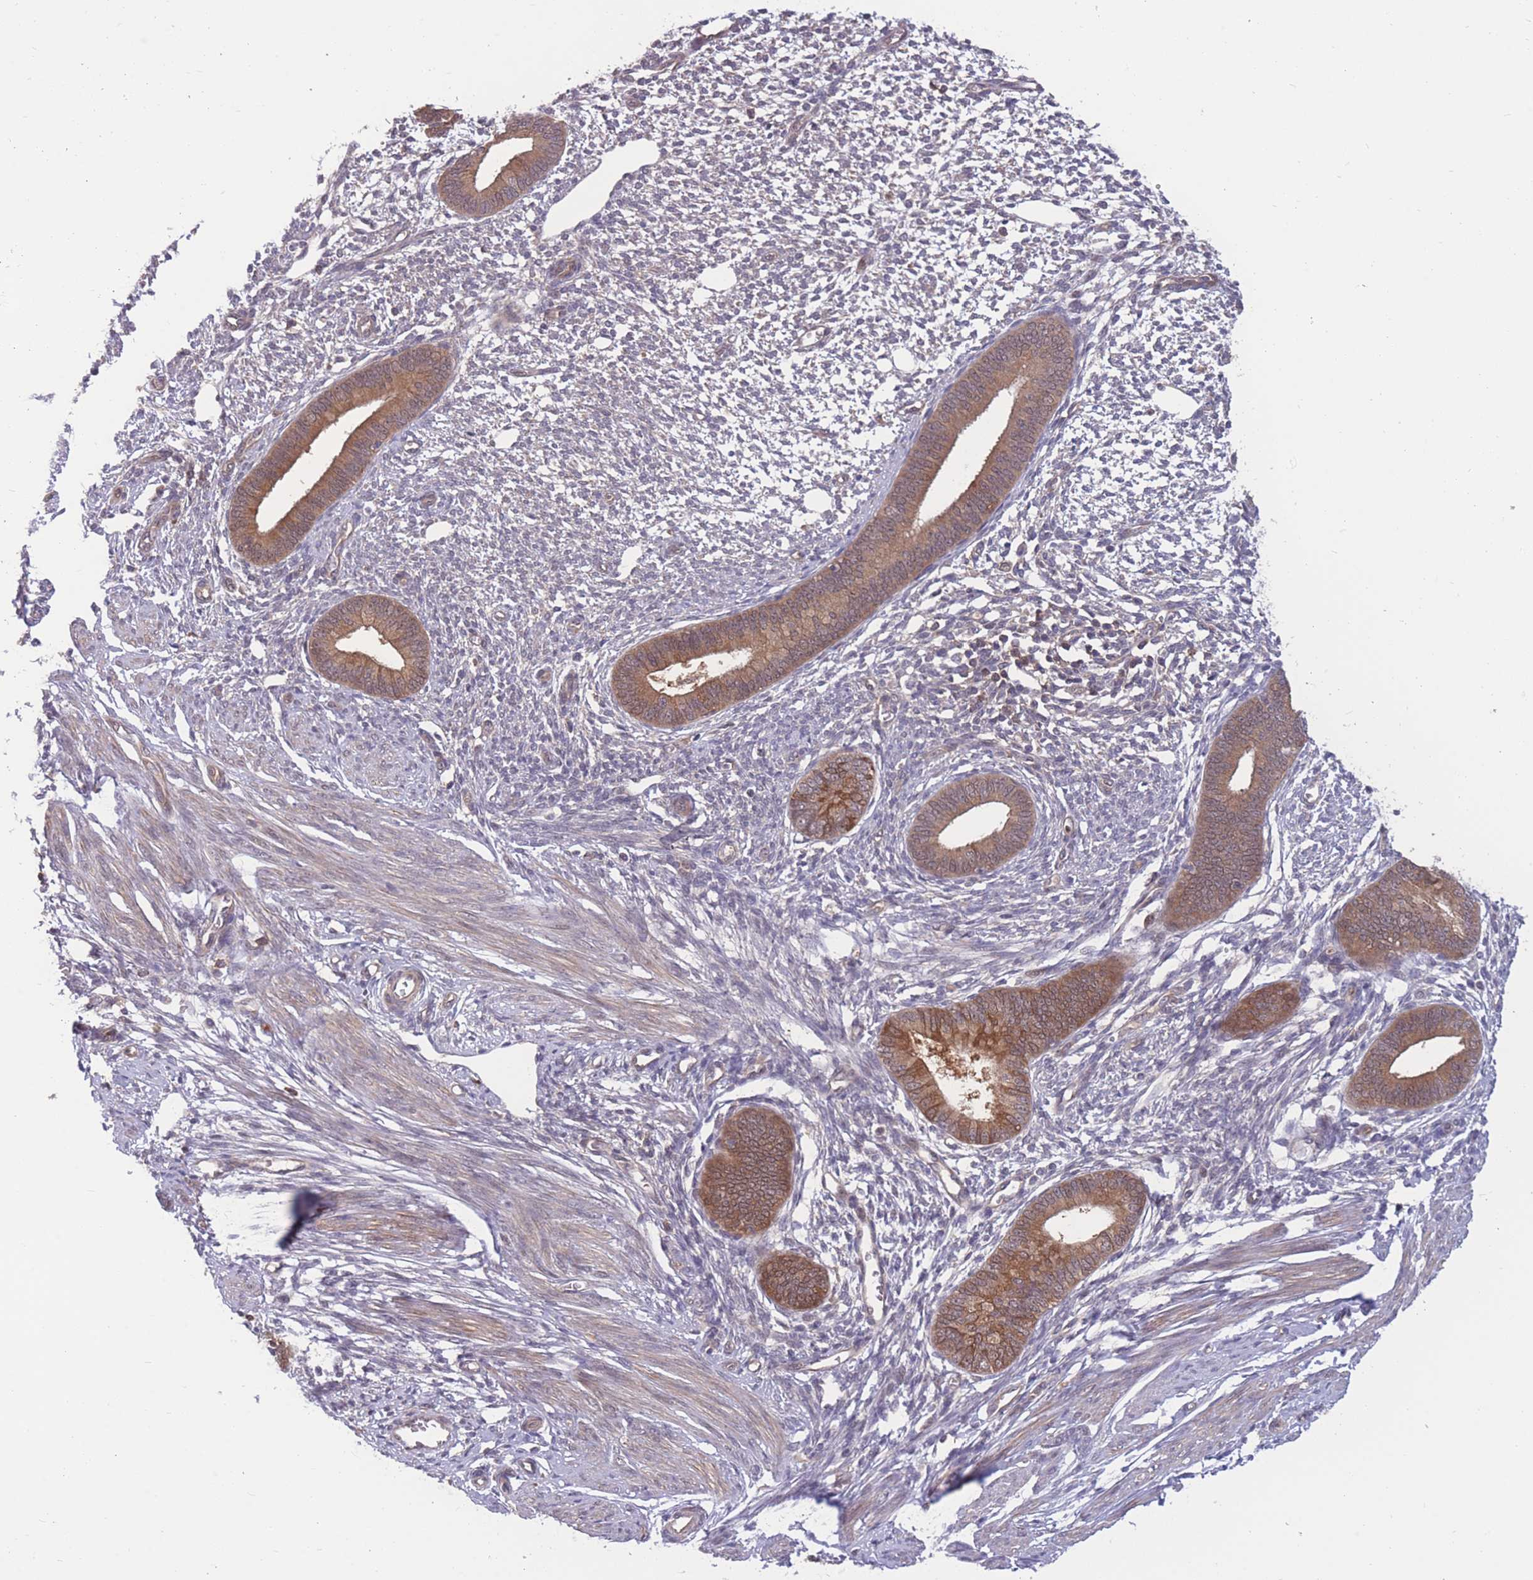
{"staining": {"intensity": "negative", "quantity": "none", "location": "none"}, "tissue": "endometrium", "cell_type": "Cells in endometrial stroma", "image_type": "normal", "snomed": [{"axis": "morphology", "description": "Normal tissue, NOS"}, {"axis": "topography", "description": "Endometrium"}], "caption": "A high-resolution image shows immunohistochemistry staining of unremarkable endometrium, which displays no significant expression in cells in endometrial stroma.", "gene": "UBE2NL", "patient": {"sex": "female", "age": 46}}